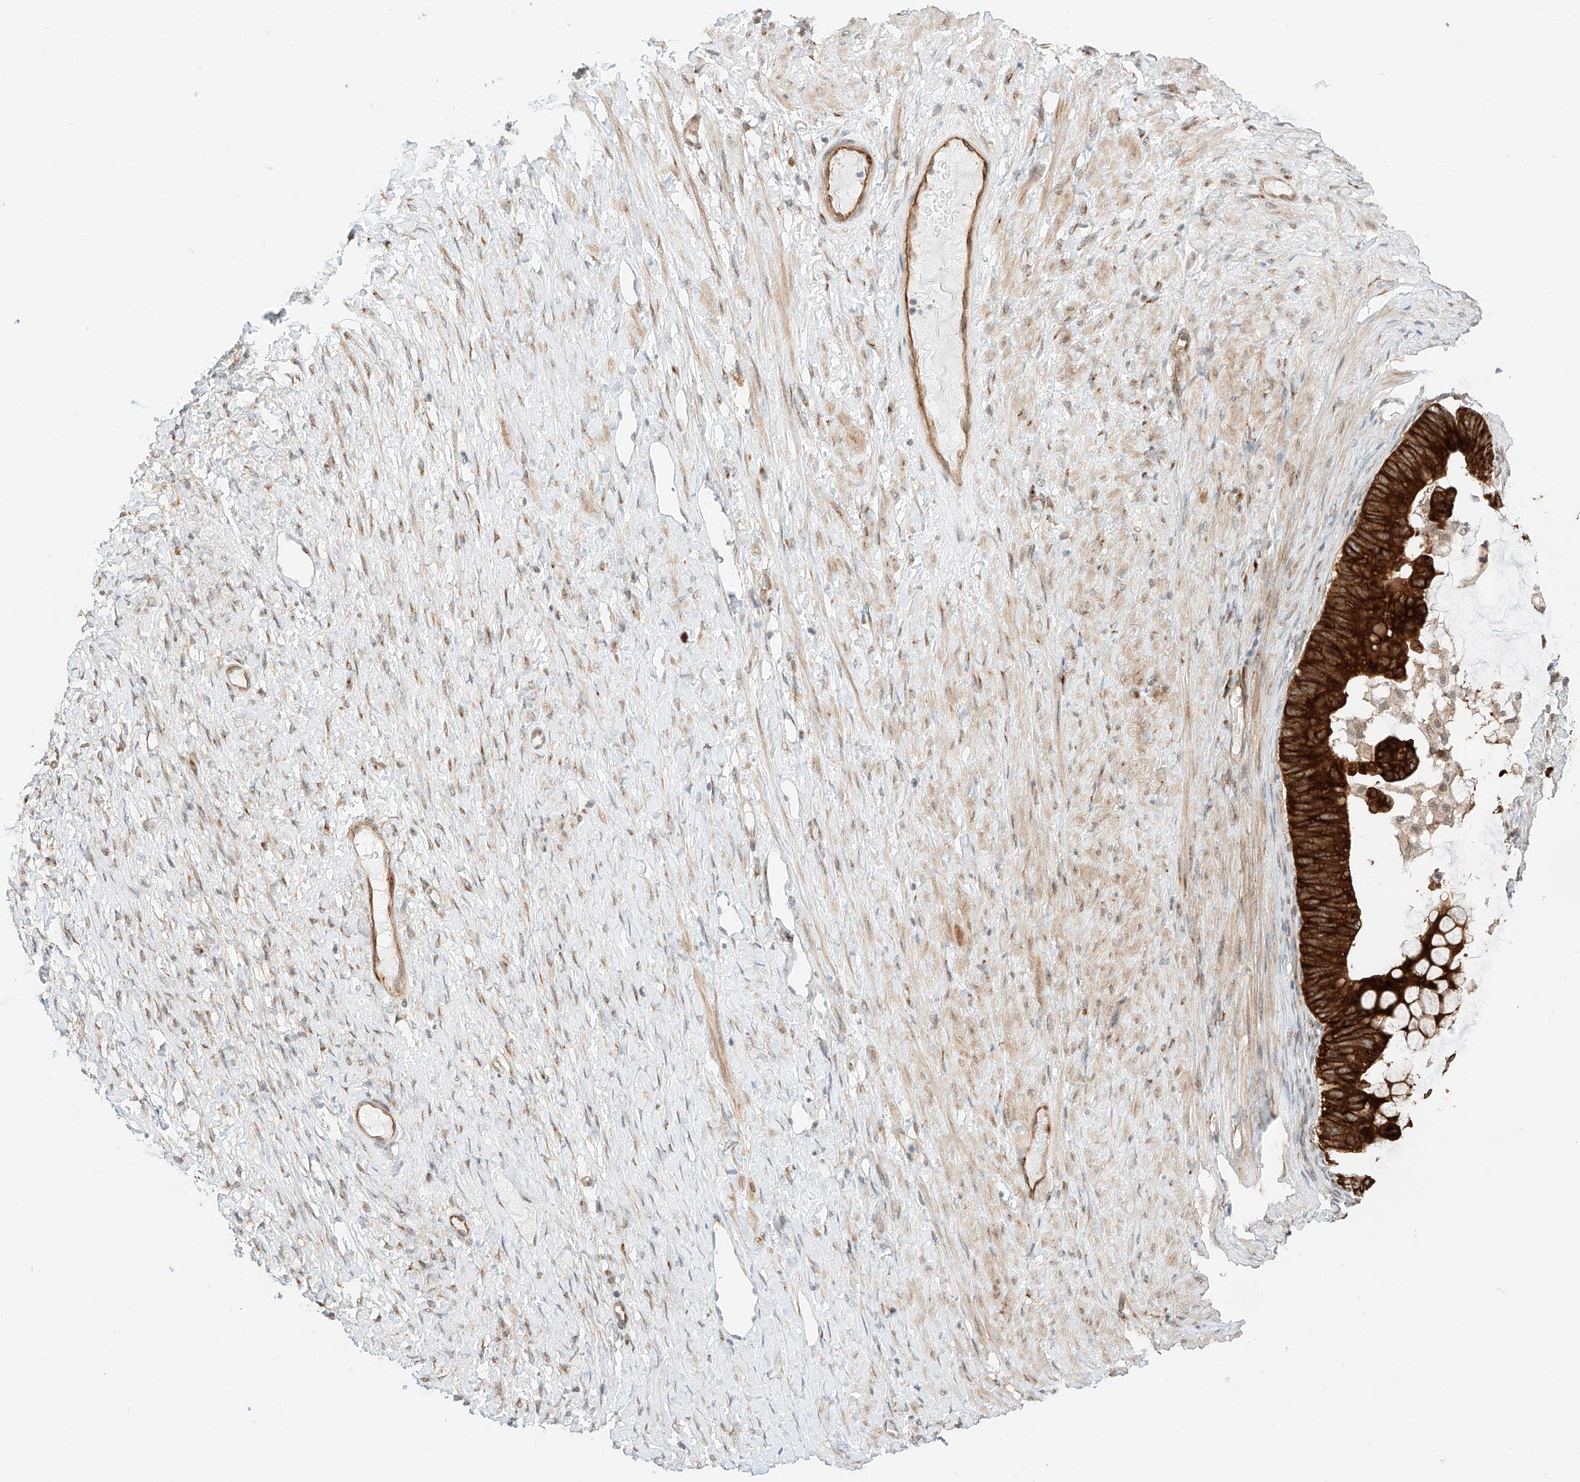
{"staining": {"intensity": "strong", "quantity": ">75%", "location": "cytoplasmic/membranous"}, "tissue": "ovarian cancer", "cell_type": "Tumor cells", "image_type": "cancer", "snomed": [{"axis": "morphology", "description": "Cystadenocarcinoma, mucinous, NOS"}, {"axis": "topography", "description": "Ovary"}], "caption": "Immunohistochemistry (IHC) of human mucinous cystadenocarcinoma (ovarian) exhibits high levels of strong cytoplasmic/membranous expression in about >75% of tumor cells.", "gene": "CARMIL1", "patient": {"sex": "female", "age": 61}}